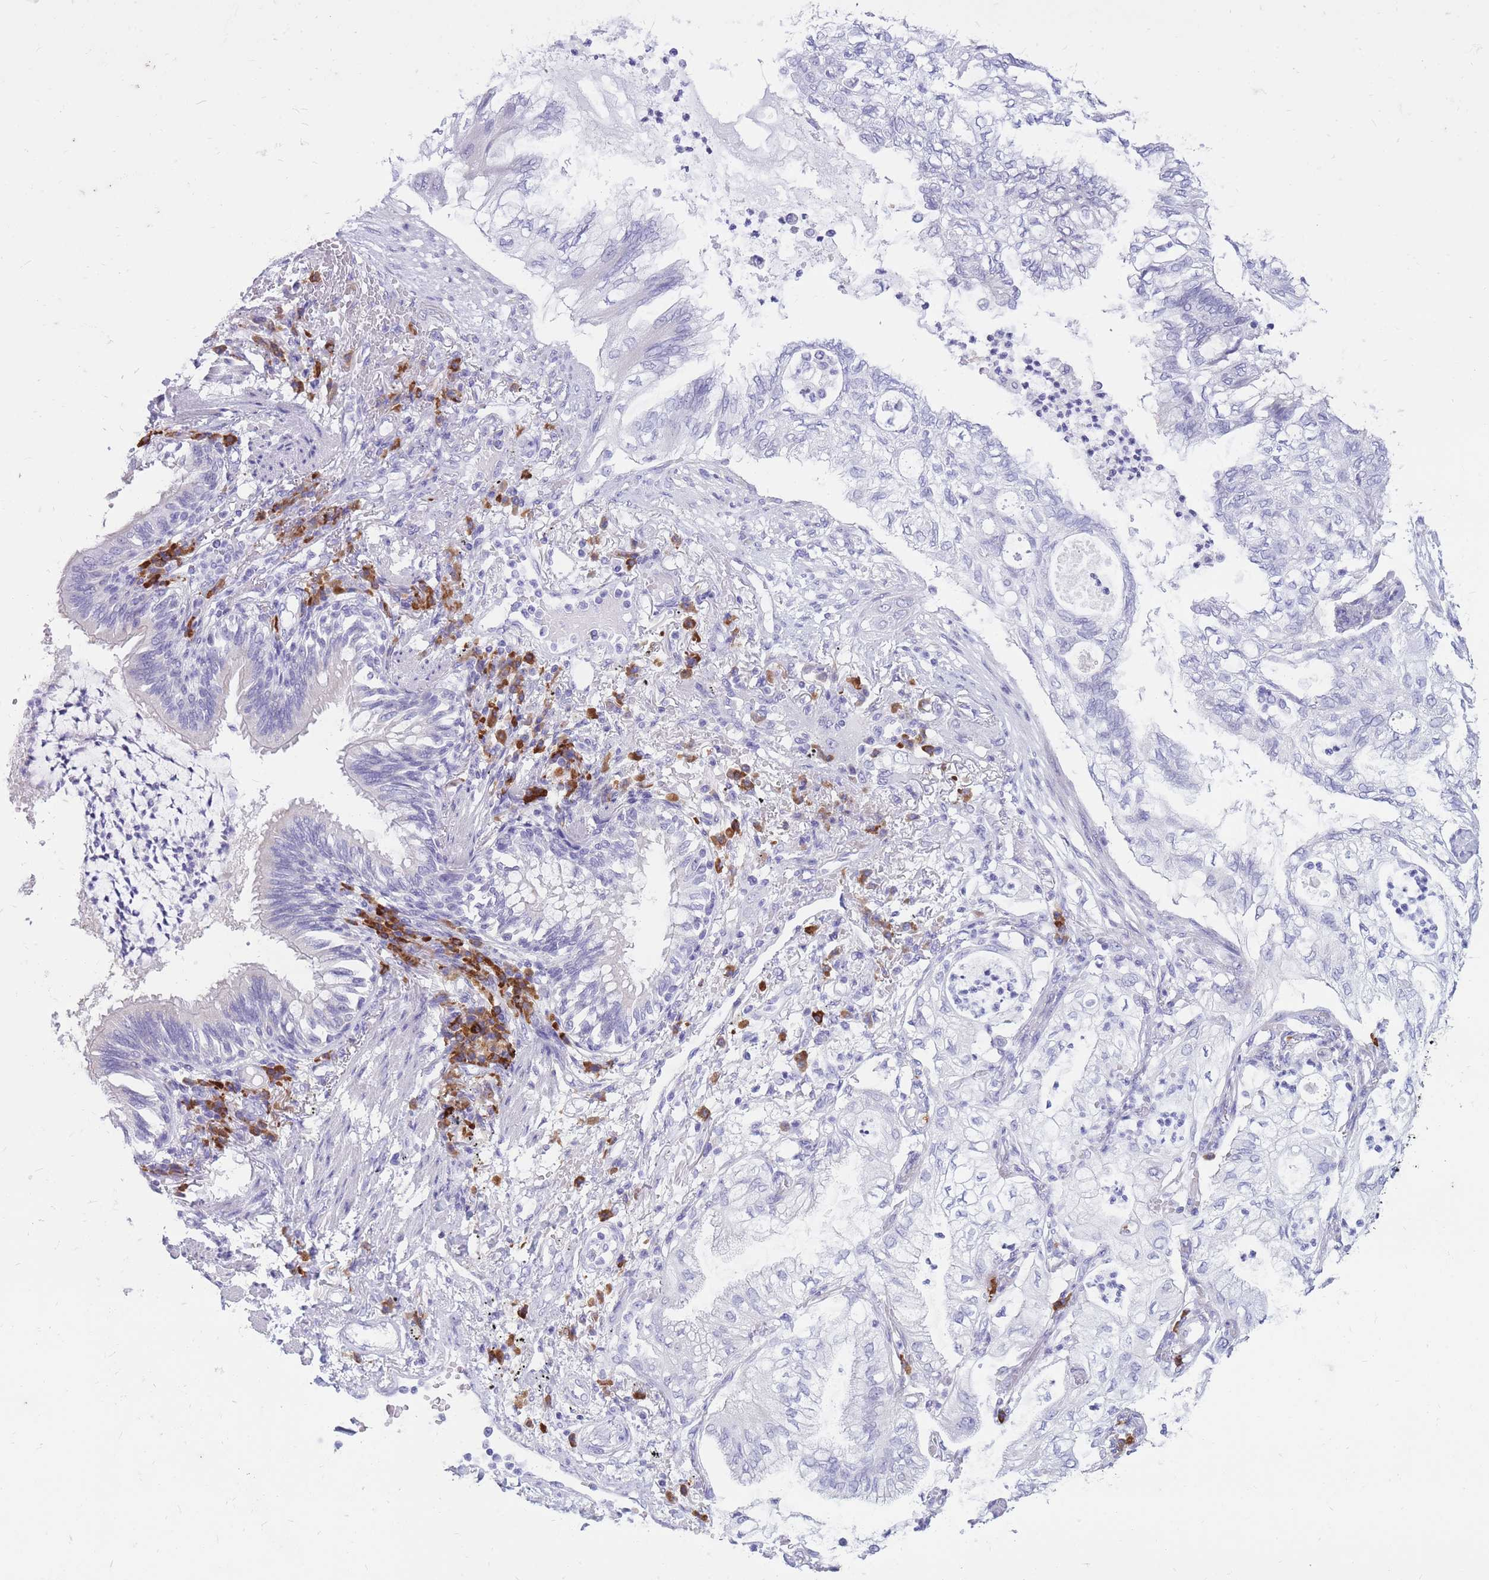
{"staining": {"intensity": "negative", "quantity": "none", "location": "none"}, "tissue": "lung cancer", "cell_type": "Tumor cells", "image_type": "cancer", "snomed": [{"axis": "morphology", "description": "Adenocarcinoma, NOS"}, {"axis": "topography", "description": "Lung"}], "caption": "The micrograph demonstrates no significant staining in tumor cells of lung cancer. (Brightfield microscopy of DAB immunohistochemistry at high magnification).", "gene": "ZFP37", "patient": {"sex": "female", "age": 70}}